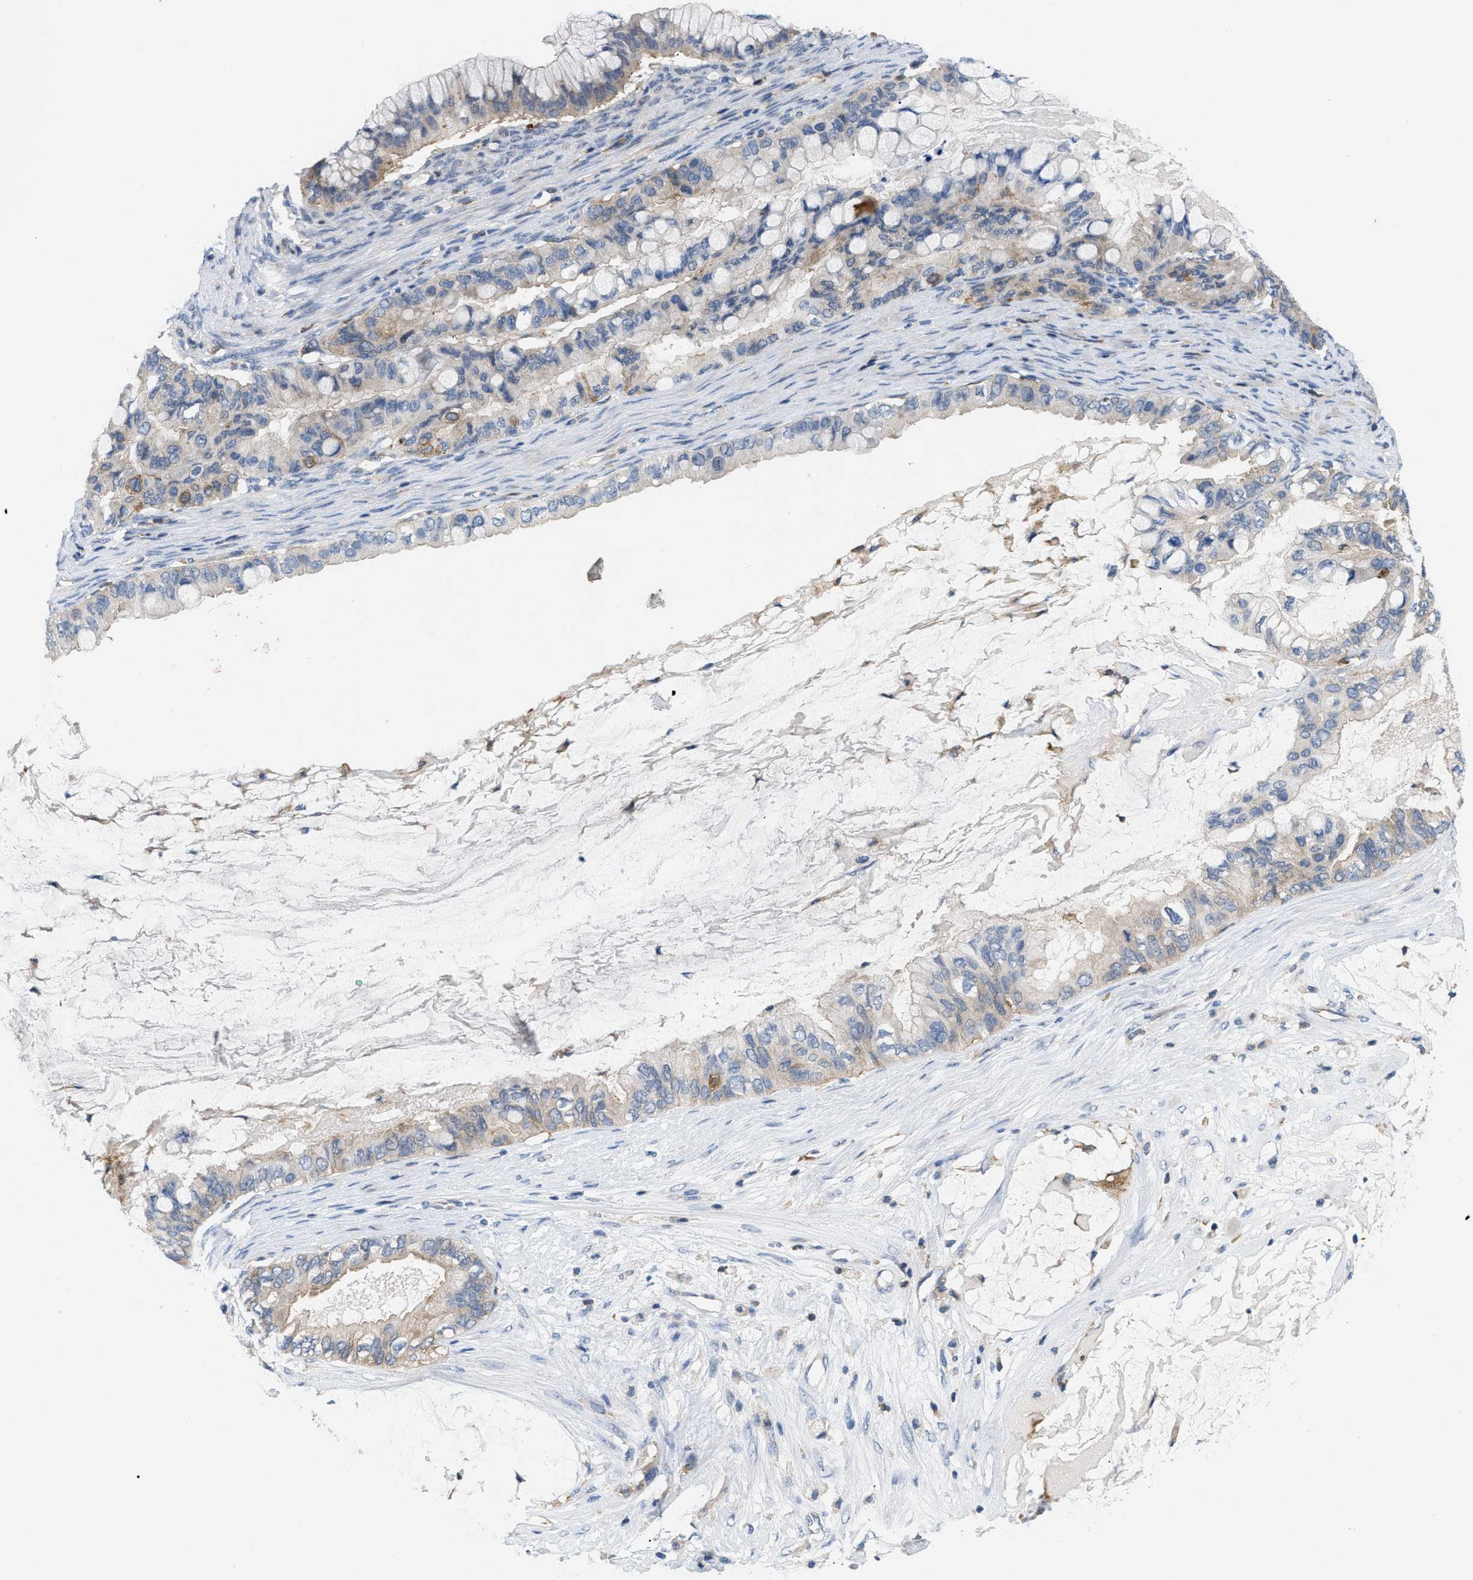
{"staining": {"intensity": "weak", "quantity": "<25%", "location": "cytoplasmic/membranous"}, "tissue": "ovarian cancer", "cell_type": "Tumor cells", "image_type": "cancer", "snomed": [{"axis": "morphology", "description": "Cystadenocarcinoma, mucinous, NOS"}, {"axis": "topography", "description": "Ovary"}], "caption": "This is an IHC histopathology image of ovarian cancer. There is no positivity in tumor cells.", "gene": "INPP5D", "patient": {"sex": "female", "age": 80}}